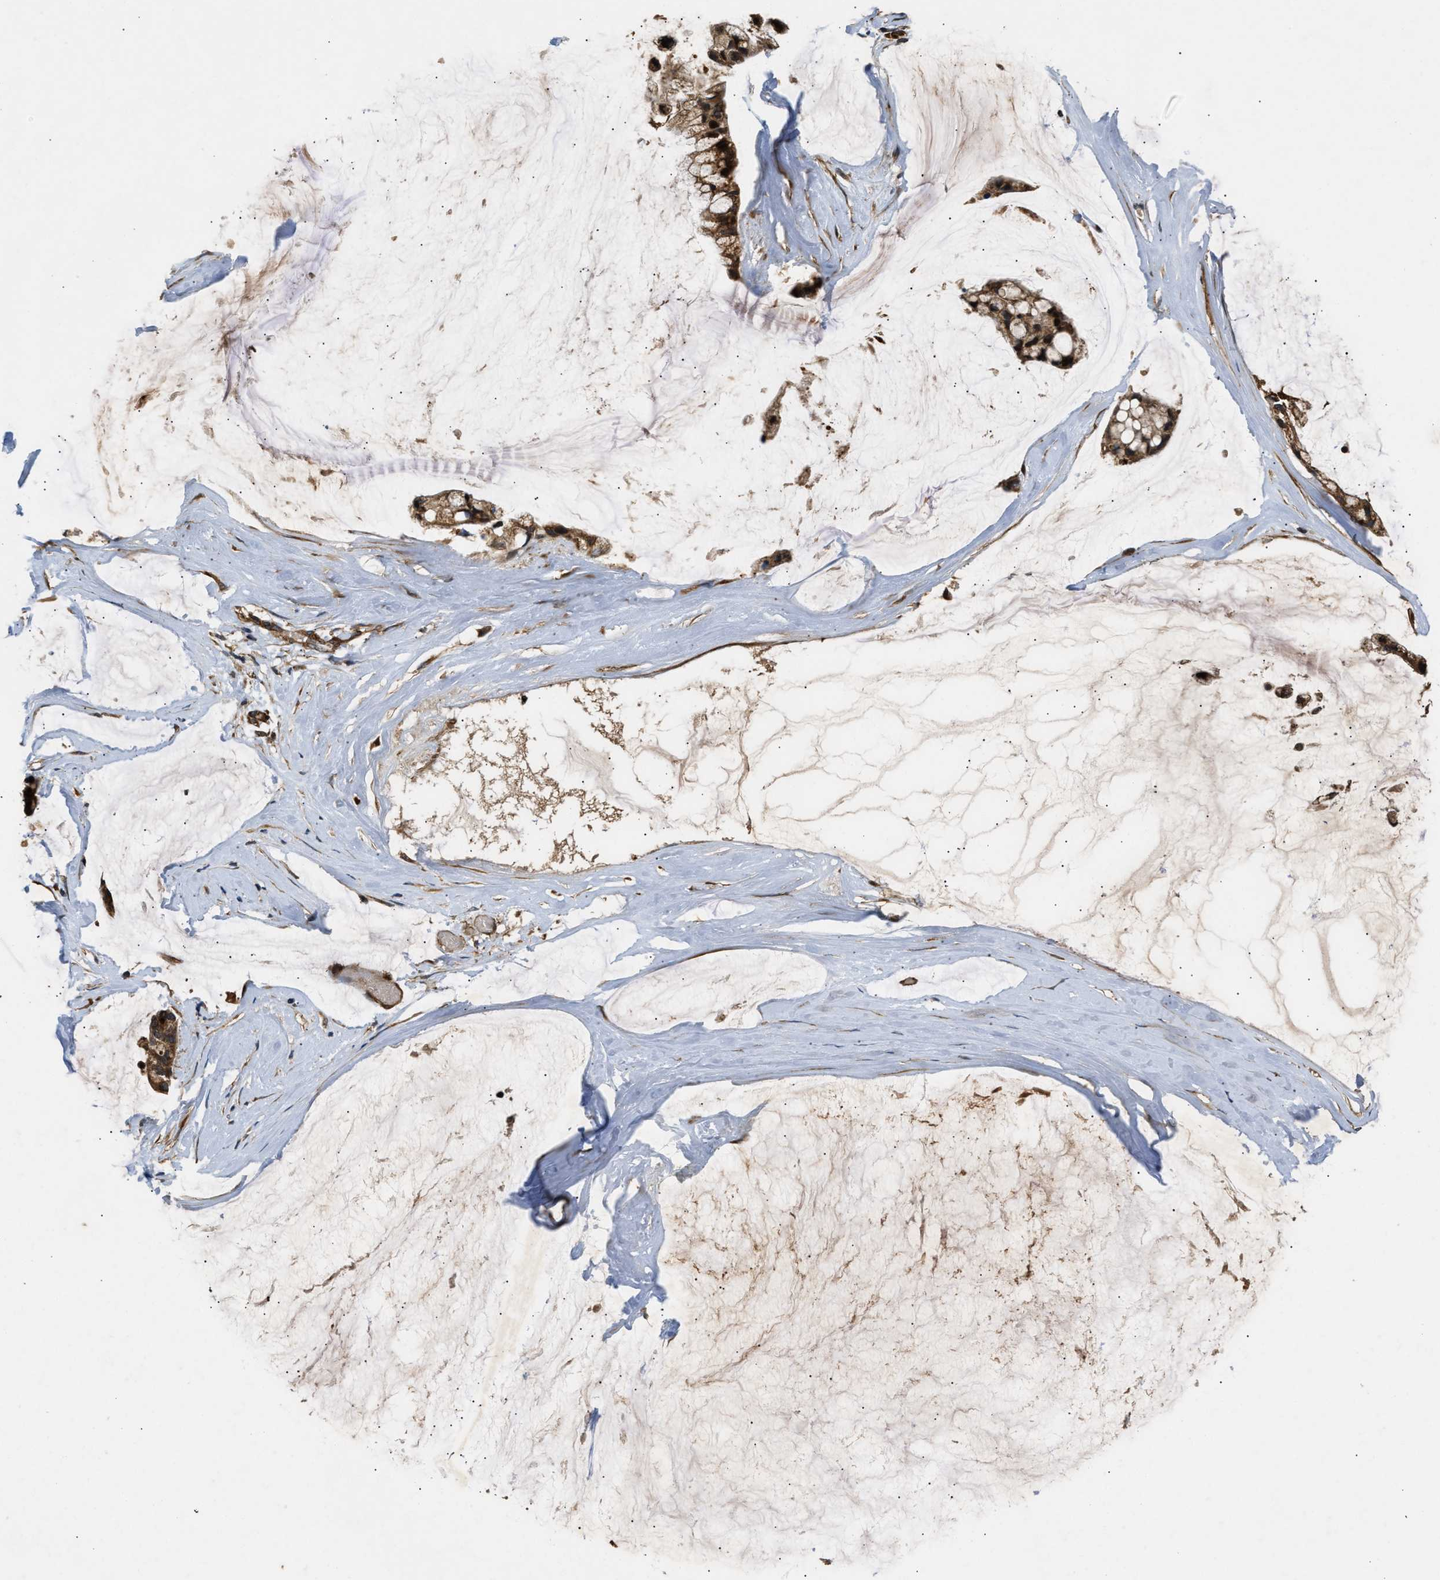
{"staining": {"intensity": "strong", "quantity": ">75%", "location": "cytoplasmic/membranous"}, "tissue": "ovarian cancer", "cell_type": "Tumor cells", "image_type": "cancer", "snomed": [{"axis": "morphology", "description": "Cystadenocarcinoma, mucinous, NOS"}, {"axis": "topography", "description": "Ovary"}], "caption": "This histopathology image shows IHC staining of mucinous cystadenocarcinoma (ovarian), with high strong cytoplasmic/membranous positivity in approximately >75% of tumor cells.", "gene": "PNPLA8", "patient": {"sex": "female", "age": 39}}